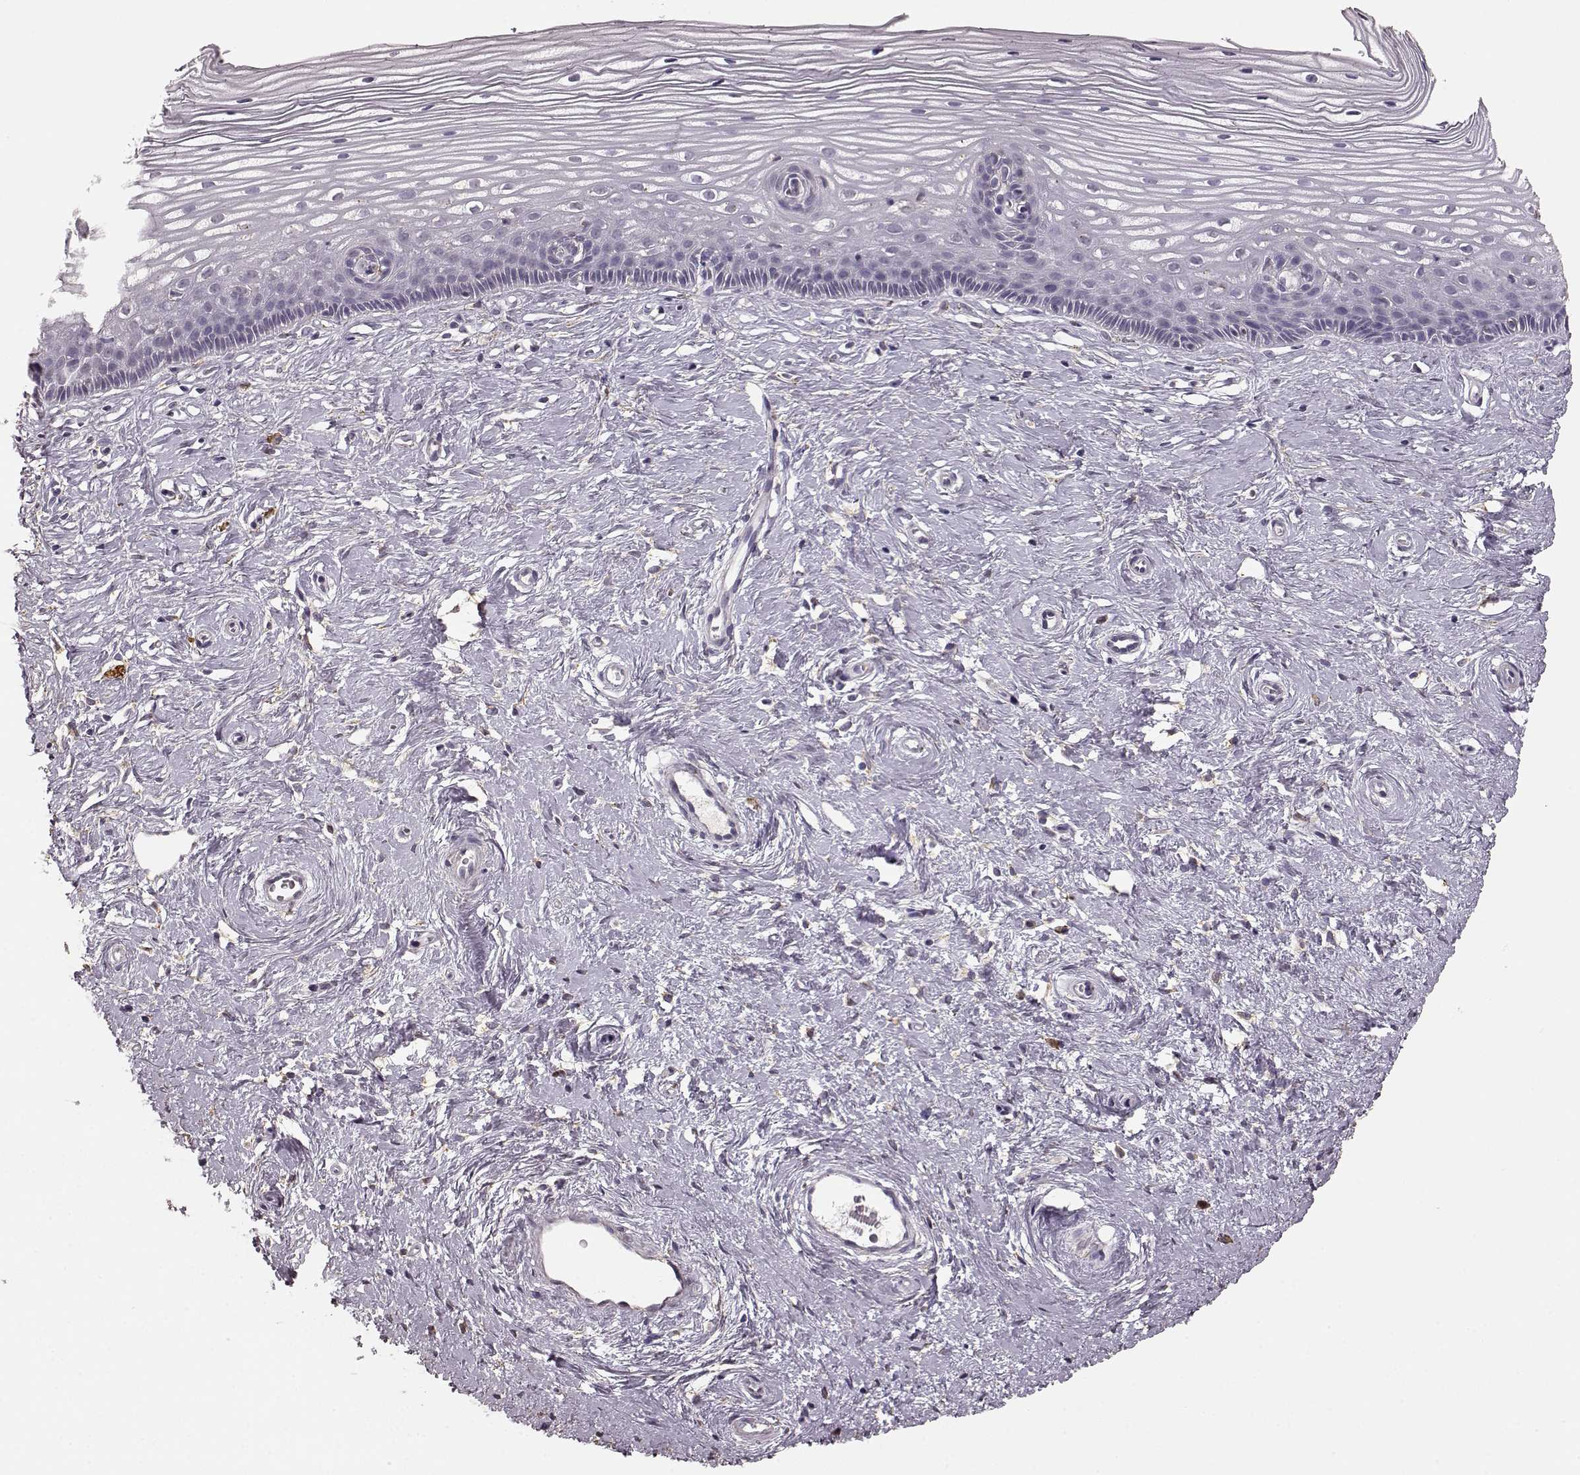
{"staining": {"intensity": "negative", "quantity": "none", "location": "none"}, "tissue": "cervix", "cell_type": "Glandular cells", "image_type": "normal", "snomed": [{"axis": "morphology", "description": "Normal tissue, NOS"}, {"axis": "topography", "description": "Cervix"}], "caption": "A high-resolution micrograph shows immunohistochemistry staining of benign cervix, which exhibits no significant expression in glandular cells.", "gene": "GABRG3", "patient": {"sex": "female", "age": 40}}